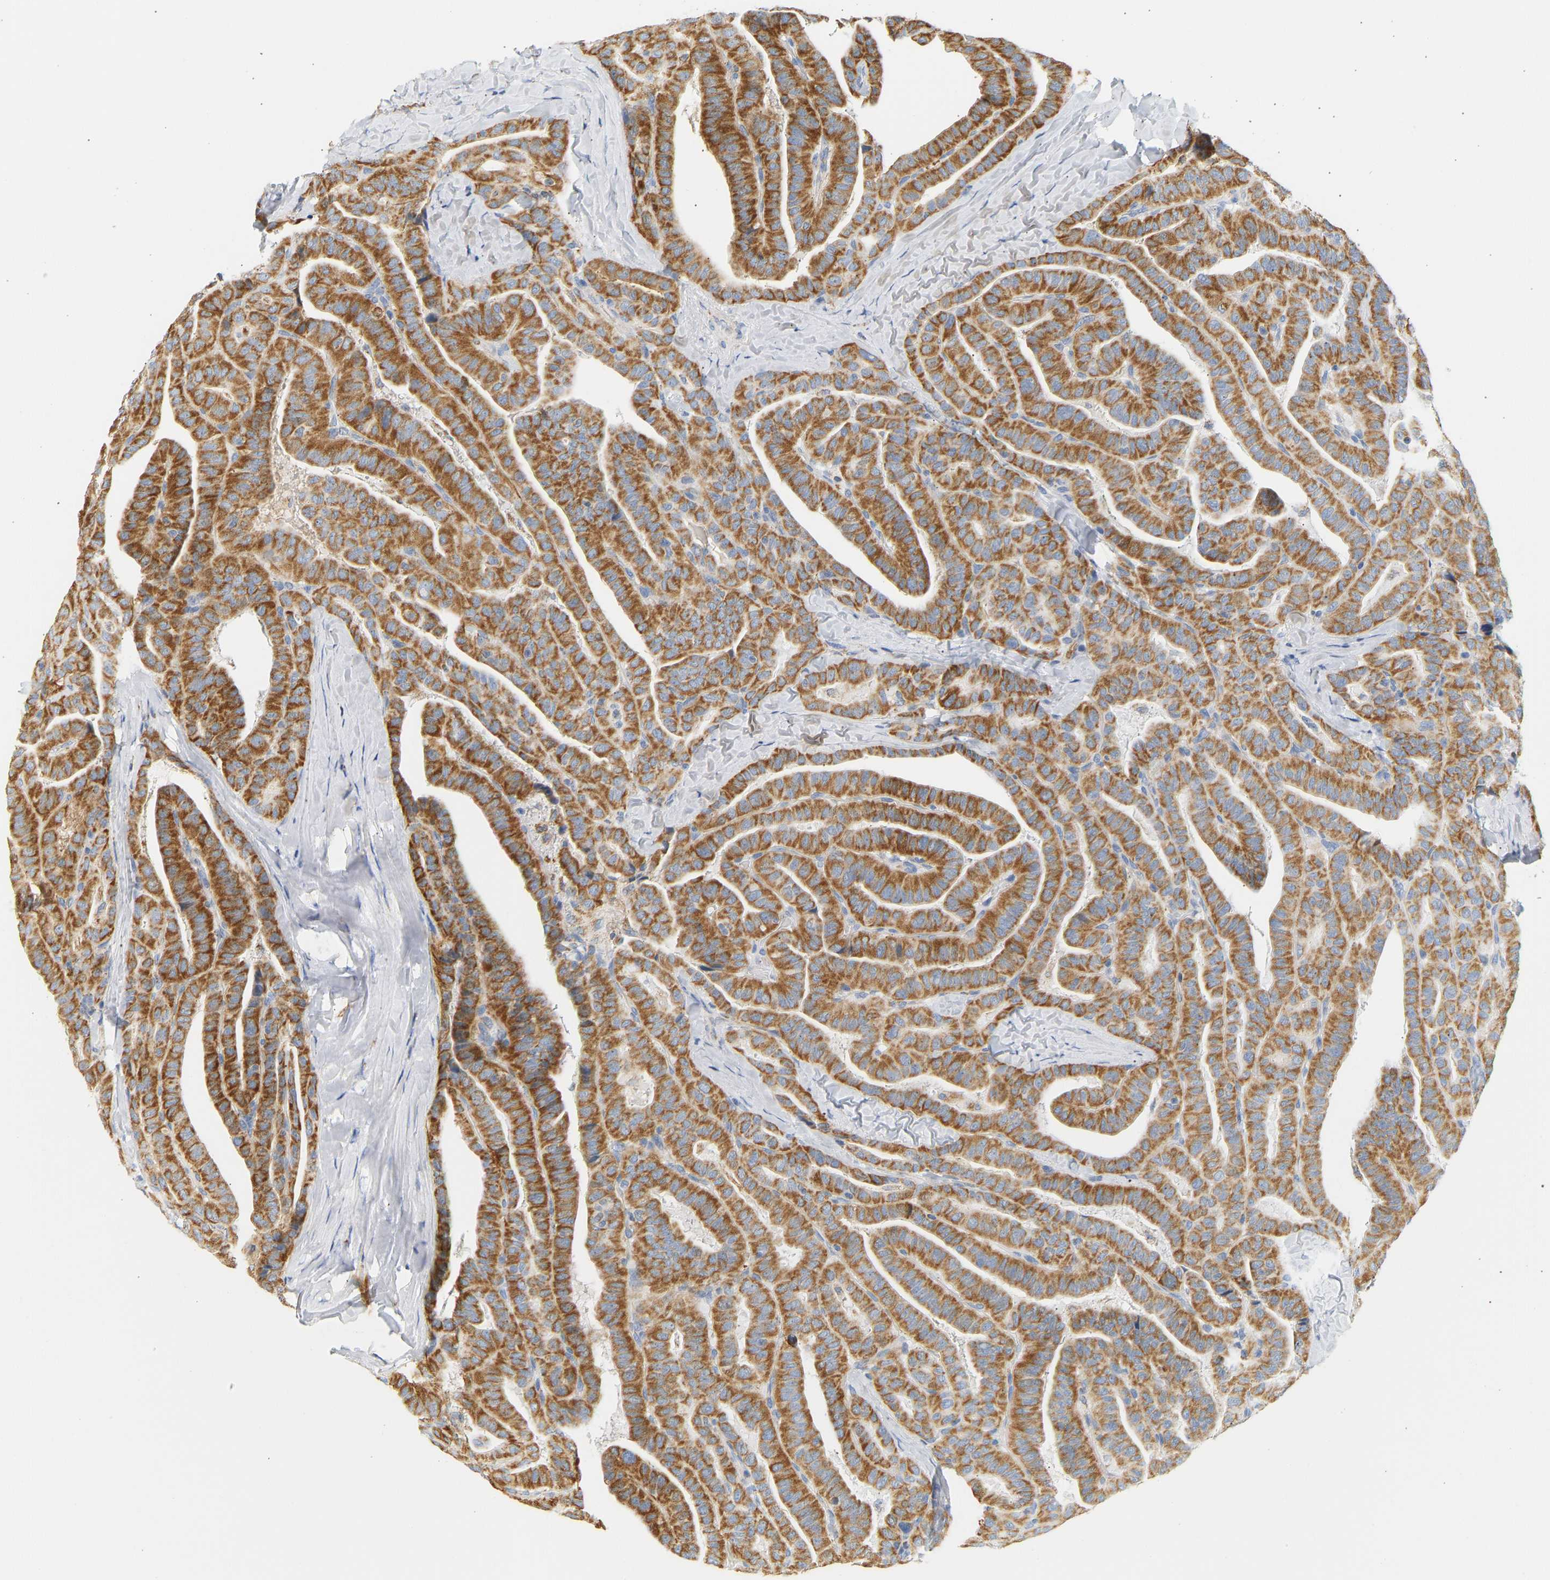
{"staining": {"intensity": "strong", "quantity": ">75%", "location": "cytoplasmic/membranous"}, "tissue": "thyroid cancer", "cell_type": "Tumor cells", "image_type": "cancer", "snomed": [{"axis": "morphology", "description": "Papillary adenocarcinoma, NOS"}, {"axis": "topography", "description": "Thyroid gland"}], "caption": "High-magnification brightfield microscopy of thyroid cancer stained with DAB (brown) and counterstained with hematoxylin (blue). tumor cells exhibit strong cytoplasmic/membranous positivity is present in approximately>75% of cells.", "gene": "GRPEL2", "patient": {"sex": "male", "age": 77}}